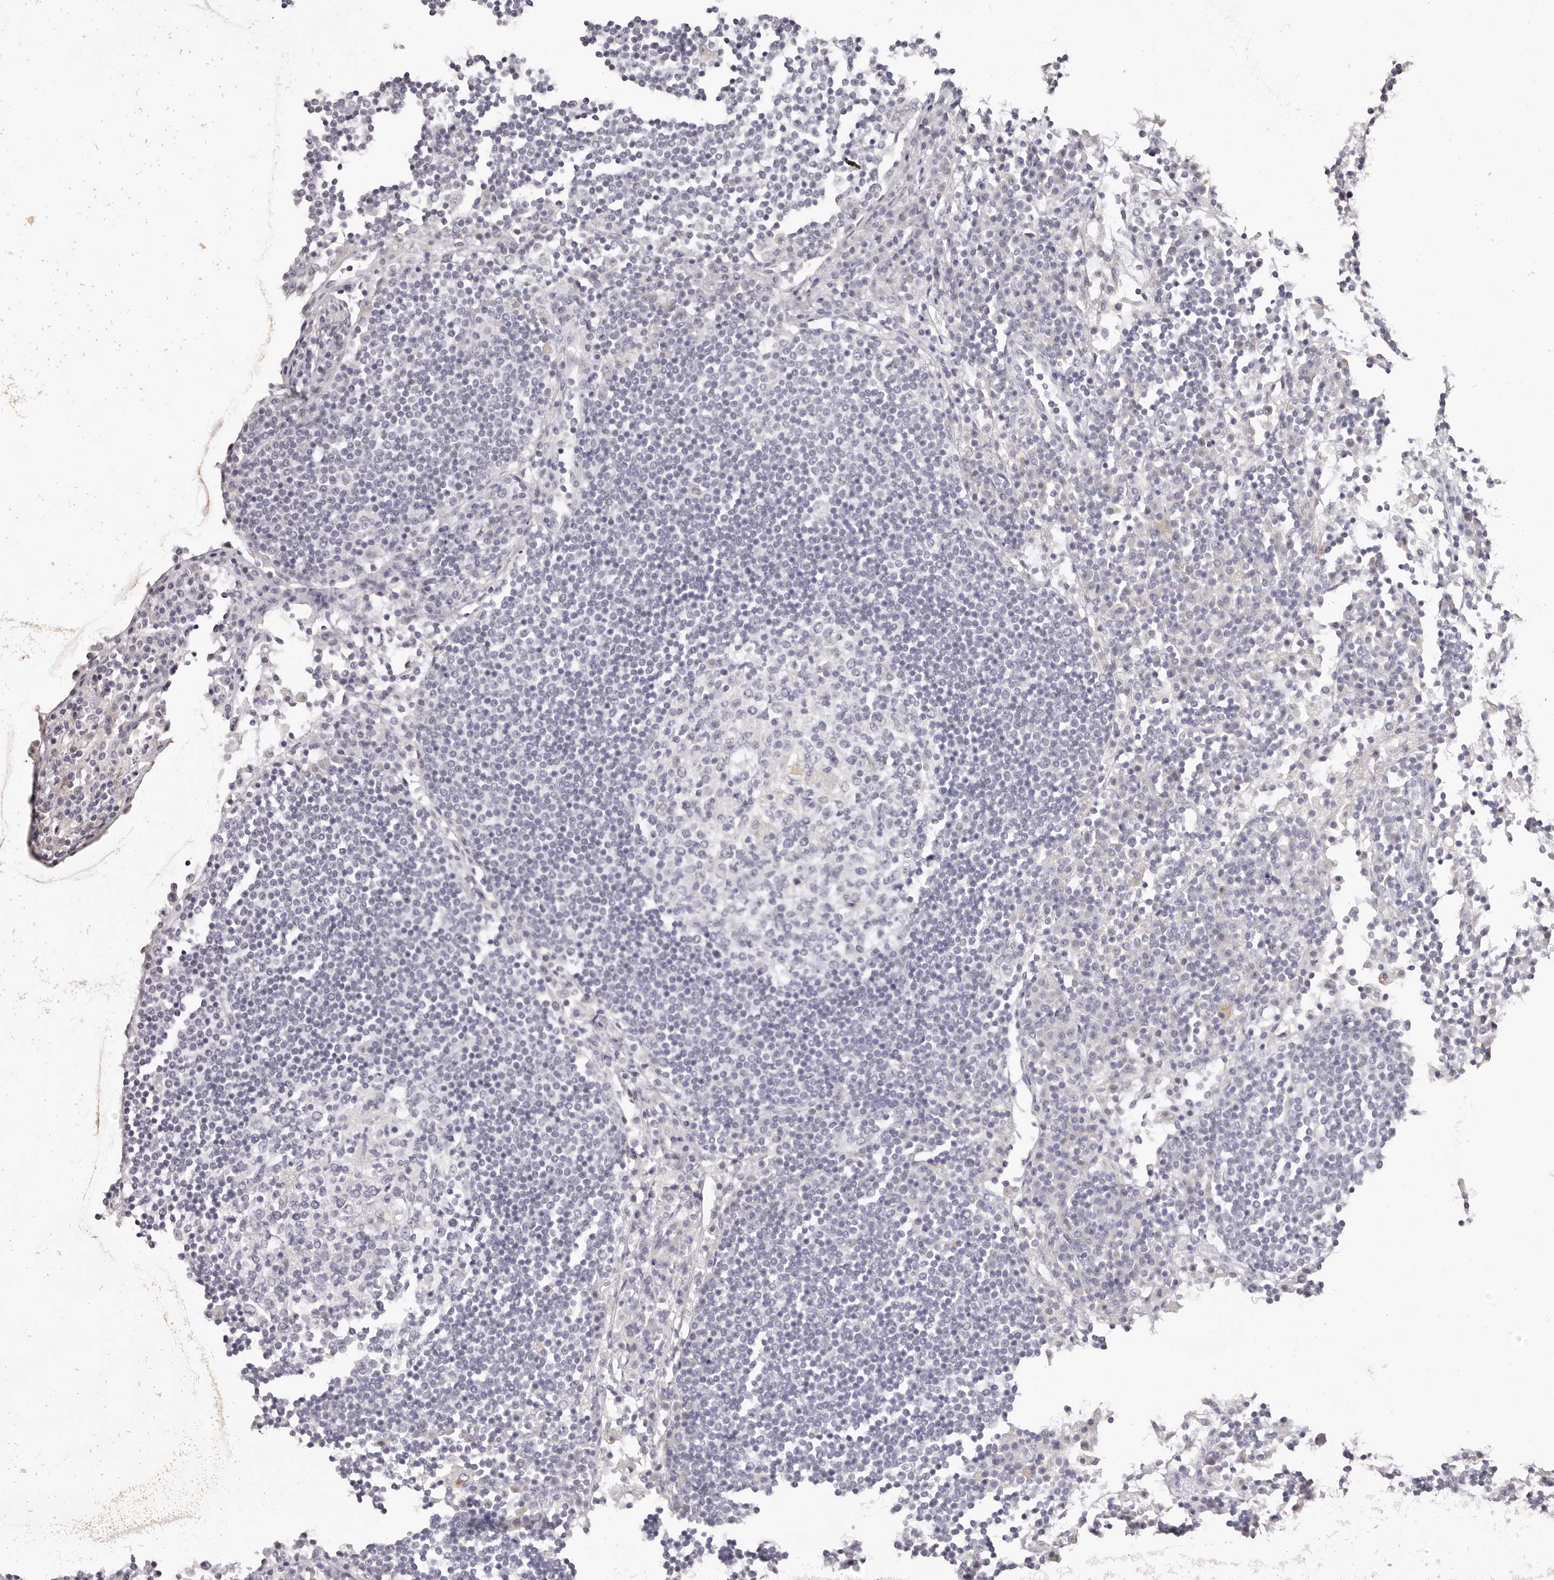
{"staining": {"intensity": "negative", "quantity": "none", "location": "none"}, "tissue": "lymph node", "cell_type": "Germinal center cells", "image_type": "normal", "snomed": [{"axis": "morphology", "description": "Normal tissue, NOS"}, {"axis": "topography", "description": "Lymph node"}], "caption": "Immunohistochemical staining of normal human lymph node demonstrates no significant expression in germinal center cells.", "gene": "PCDHB6", "patient": {"sex": "female", "age": 53}}